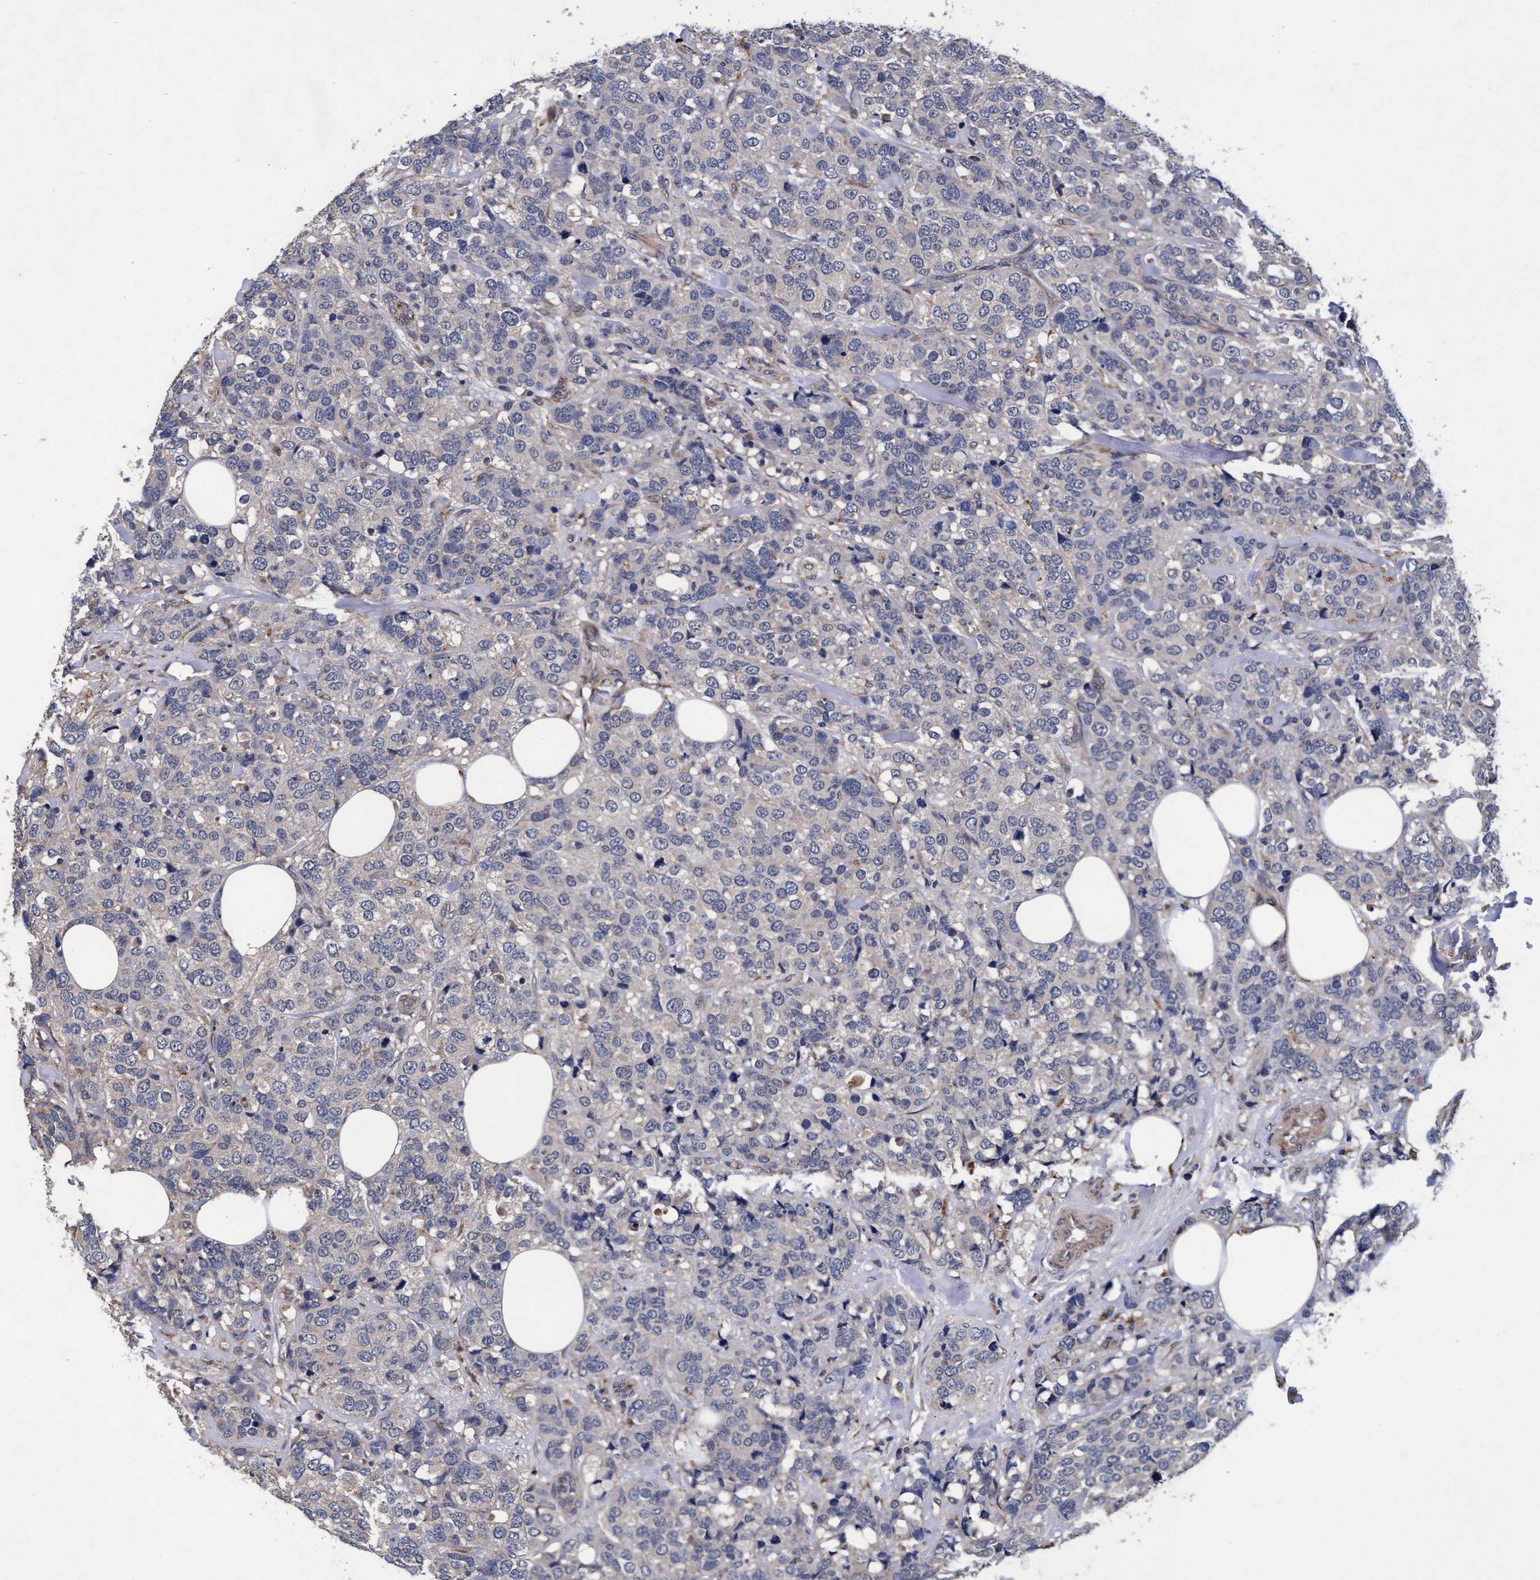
{"staining": {"intensity": "negative", "quantity": "none", "location": "none"}, "tissue": "breast cancer", "cell_type": "Tumor cells", "image_type": "cancer", "snomed": [{"axis": "morphology", "description": "Lobular carcinoma"}, {"axis": "topography", "description": "Breast"}], "caption": "High magnification brightfield microscopy of breast cancer (lobular carcinoma) stained with DAB (3,3'-diaminobenzidine) (brown) and counterstained with hematoxylin (blue): tumor cells show no significant staining.", "gene": "CPQ", "patient": {"sex": "female", "age": 59}}